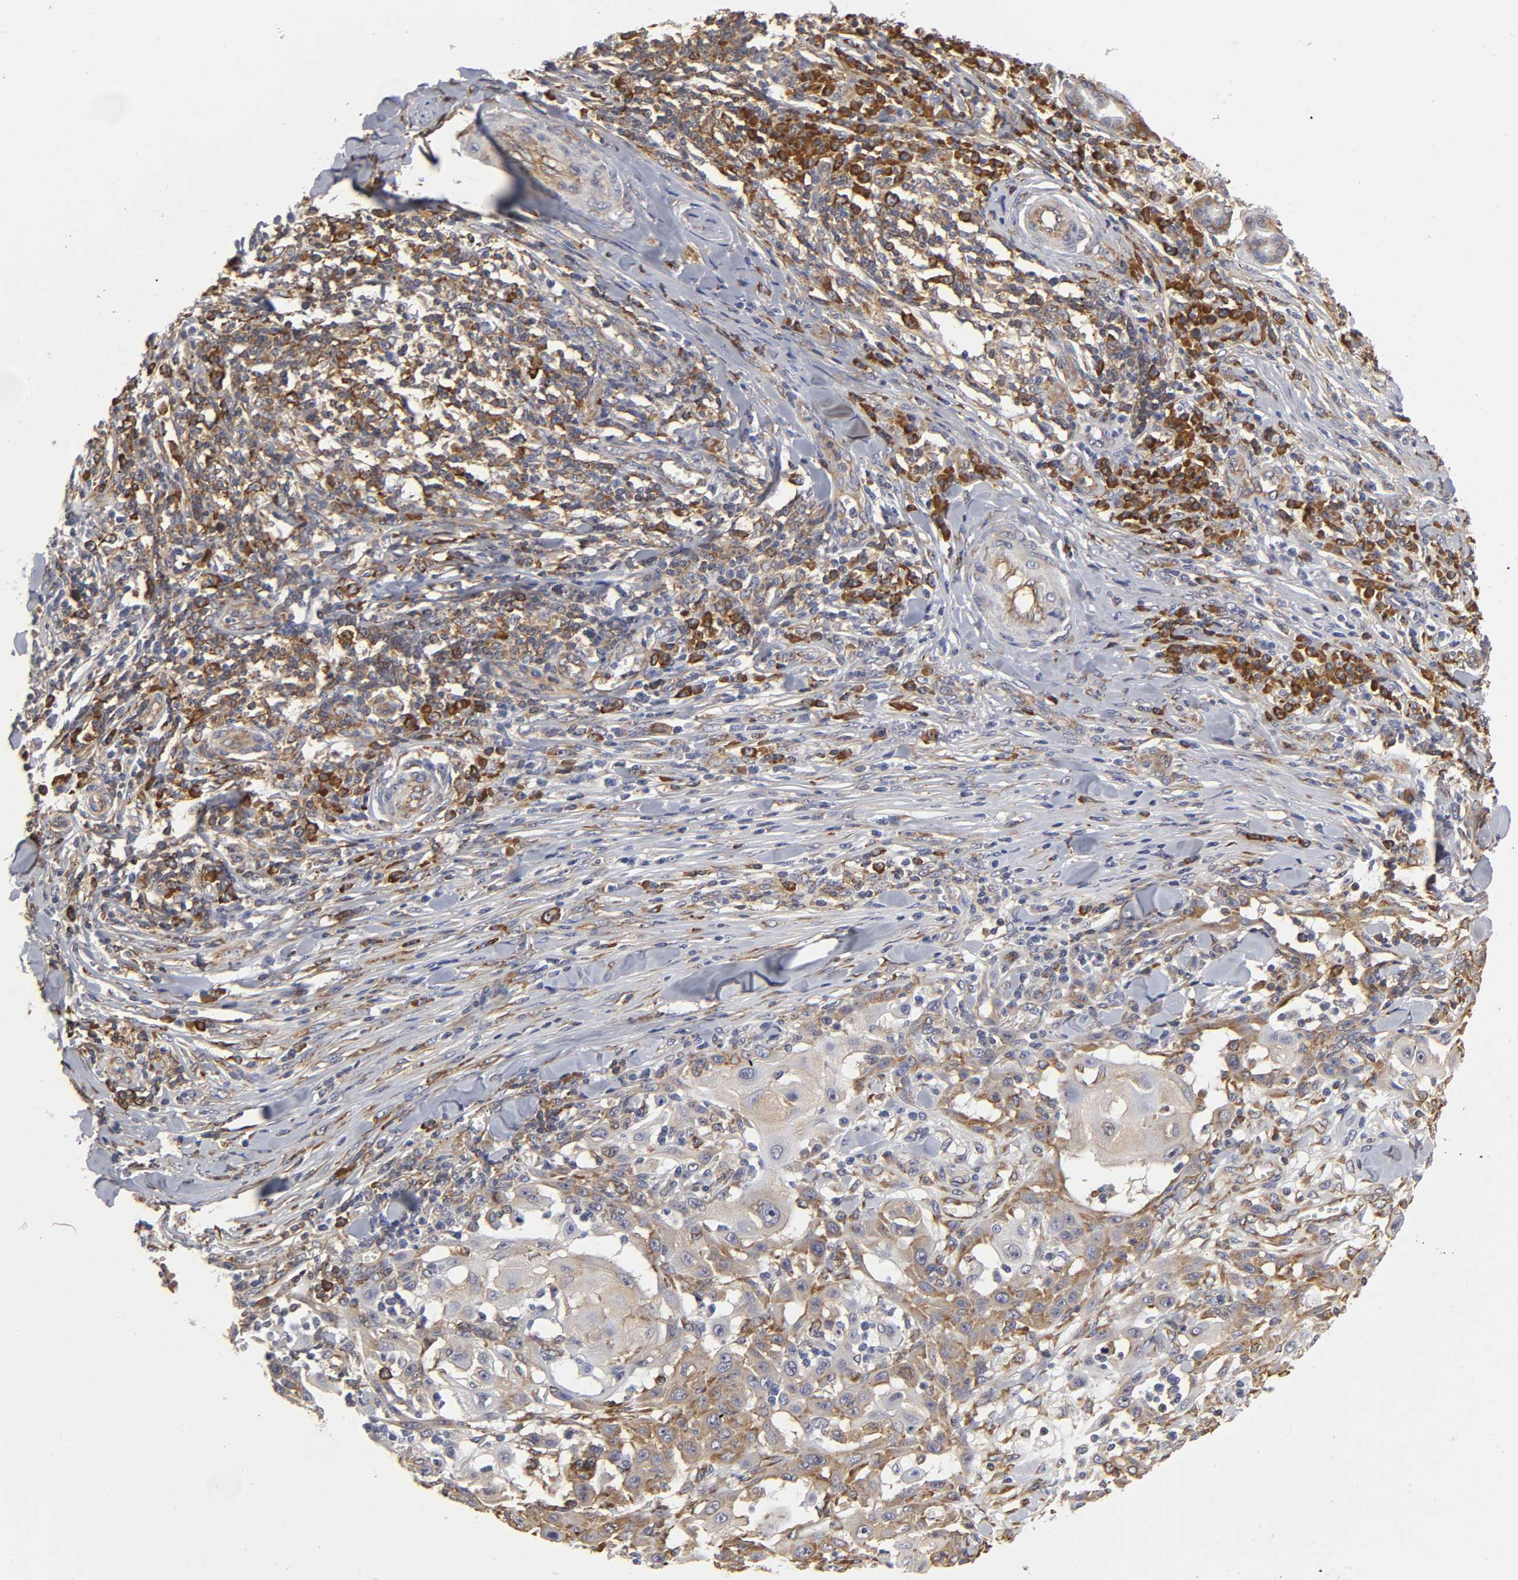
{"staining": {"intensity": "moderate", "quantity": ">75%", "location": "cytoplasmic/membranous"}, "tissue": "skin cancer", "cell_type": "Tumor cells", "image_type": "cancer", "snomed": [{"axis": "morphology", "description": "Squamous cell carcinoma, NOS"}, {"axis": "topography", "description": "Skin"}], "caption": "The photomicrograph demonstrates immunohistochemical staining of skin squamous cell carcinoma. There is moderate cytoplasmic/membranous staining is identified in about >75% of tumor cells. The protein of interest is shown in brown color, while the nuclei are stained blue.", "gene": "RPL14", "patient": {"sex": "male", "age": 24}}